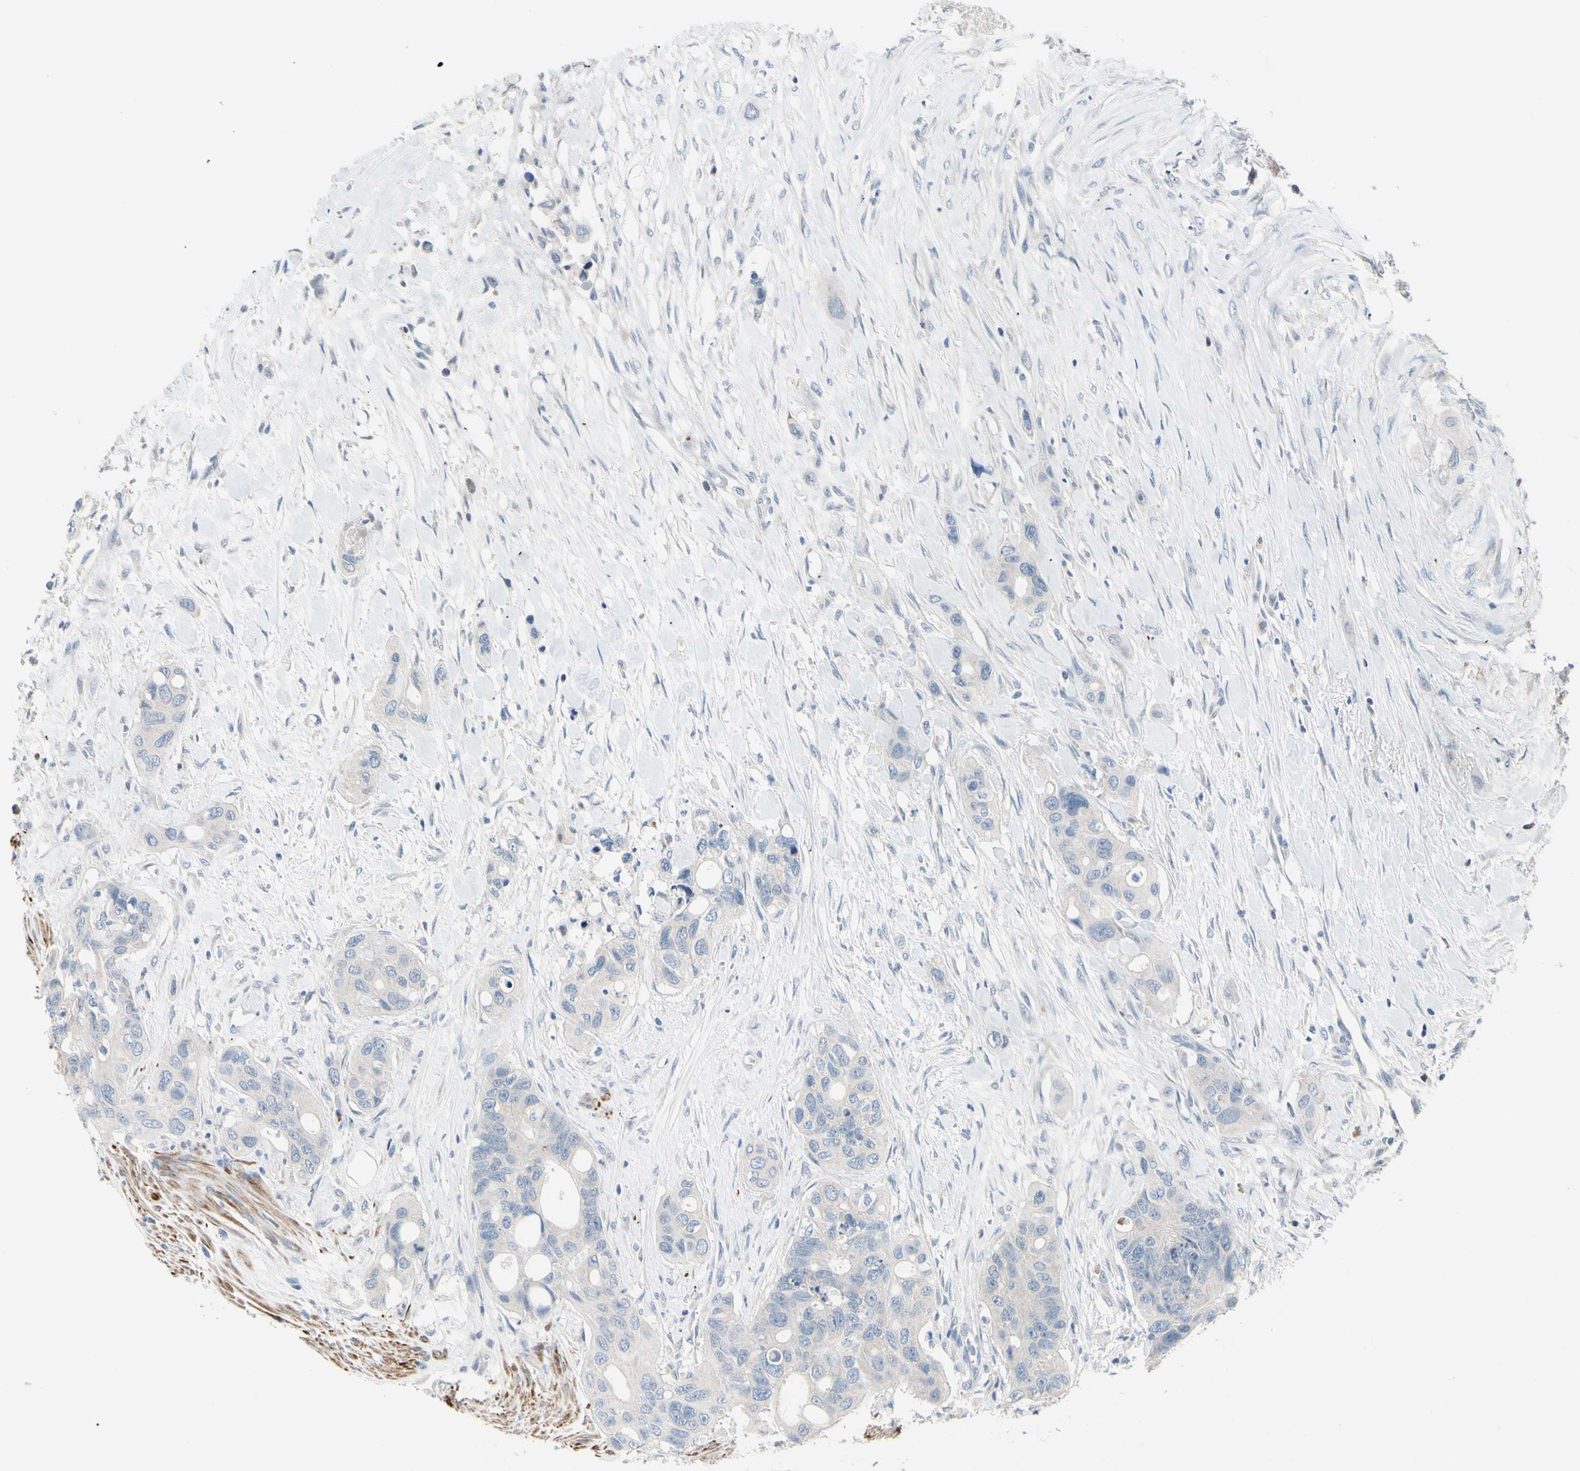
{"staining": {"intensity": "negative", "quantity": "none", "location": "none"}, "tissue": "colorectal cancer", "cell_type": "Tumor cells", "image_type": "cancer", "snomed": [{"axis": "morphology", "description": "Adenocarcinoma, NOS"}, {"axis": "topography", "description": "Colon"}], "caption": "Human colorectal adenocarcinoma stained for a protein using immunohistochemistry reveals no positivity in tumor cells.", "gene": "SLC27A6", "patient": {"sex": "female", "age": 57}}